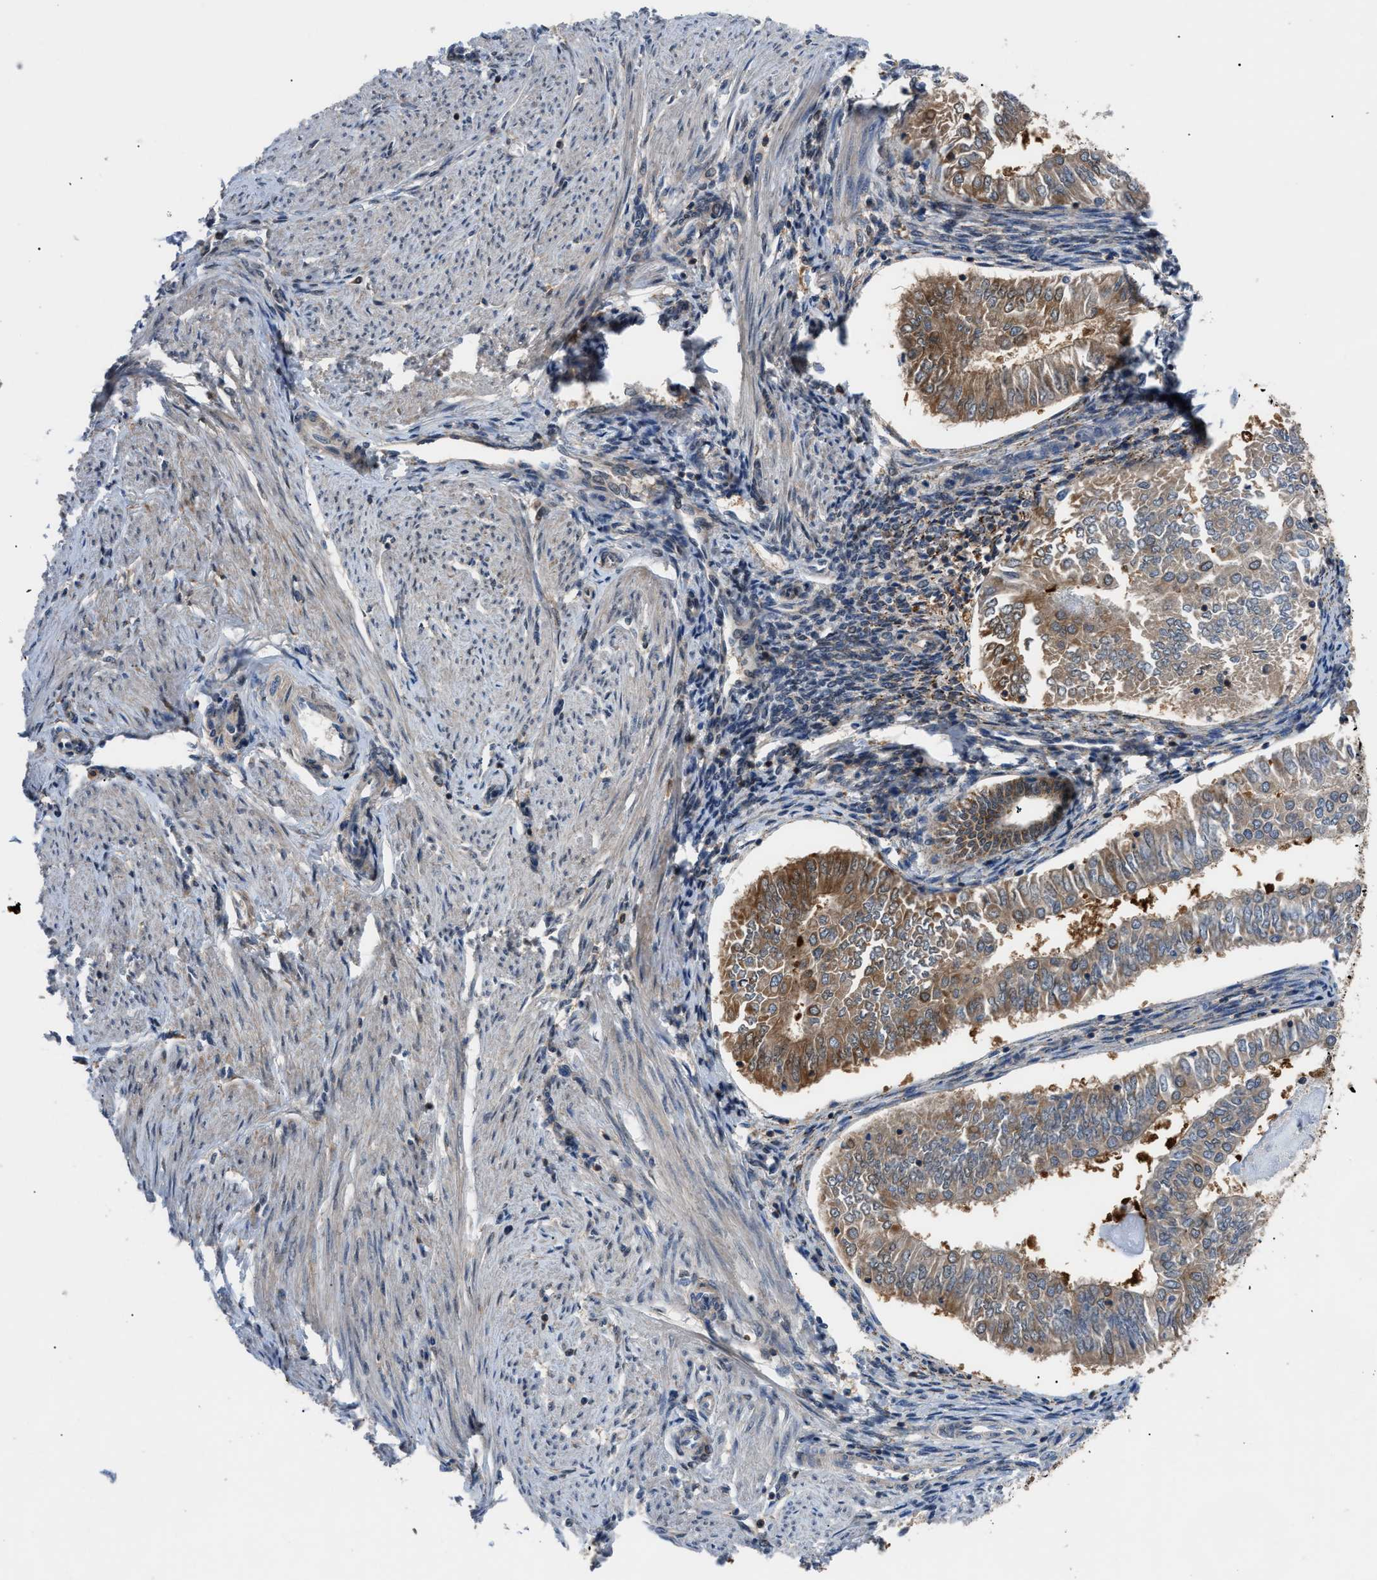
{"staining": {"intensity": "moderate", "quantity": ">75%", "location": "cytoplasmic/membranous"}, "tissue": "endometrial cancer", "cell_type": "Tumor cells", "image_type": "cancer", "snomed": [{"axis": "morphology", "description": "Adenocarcinoma, NOS"}, {"axis": "topography", "description": "Endometrium"}], "caption": "Endometrial cancer stained with a protein marker reveals moderate staining in tumor cells.", "gene": "TMEM45B", "patient": {"sex": "female", "age": 53}}